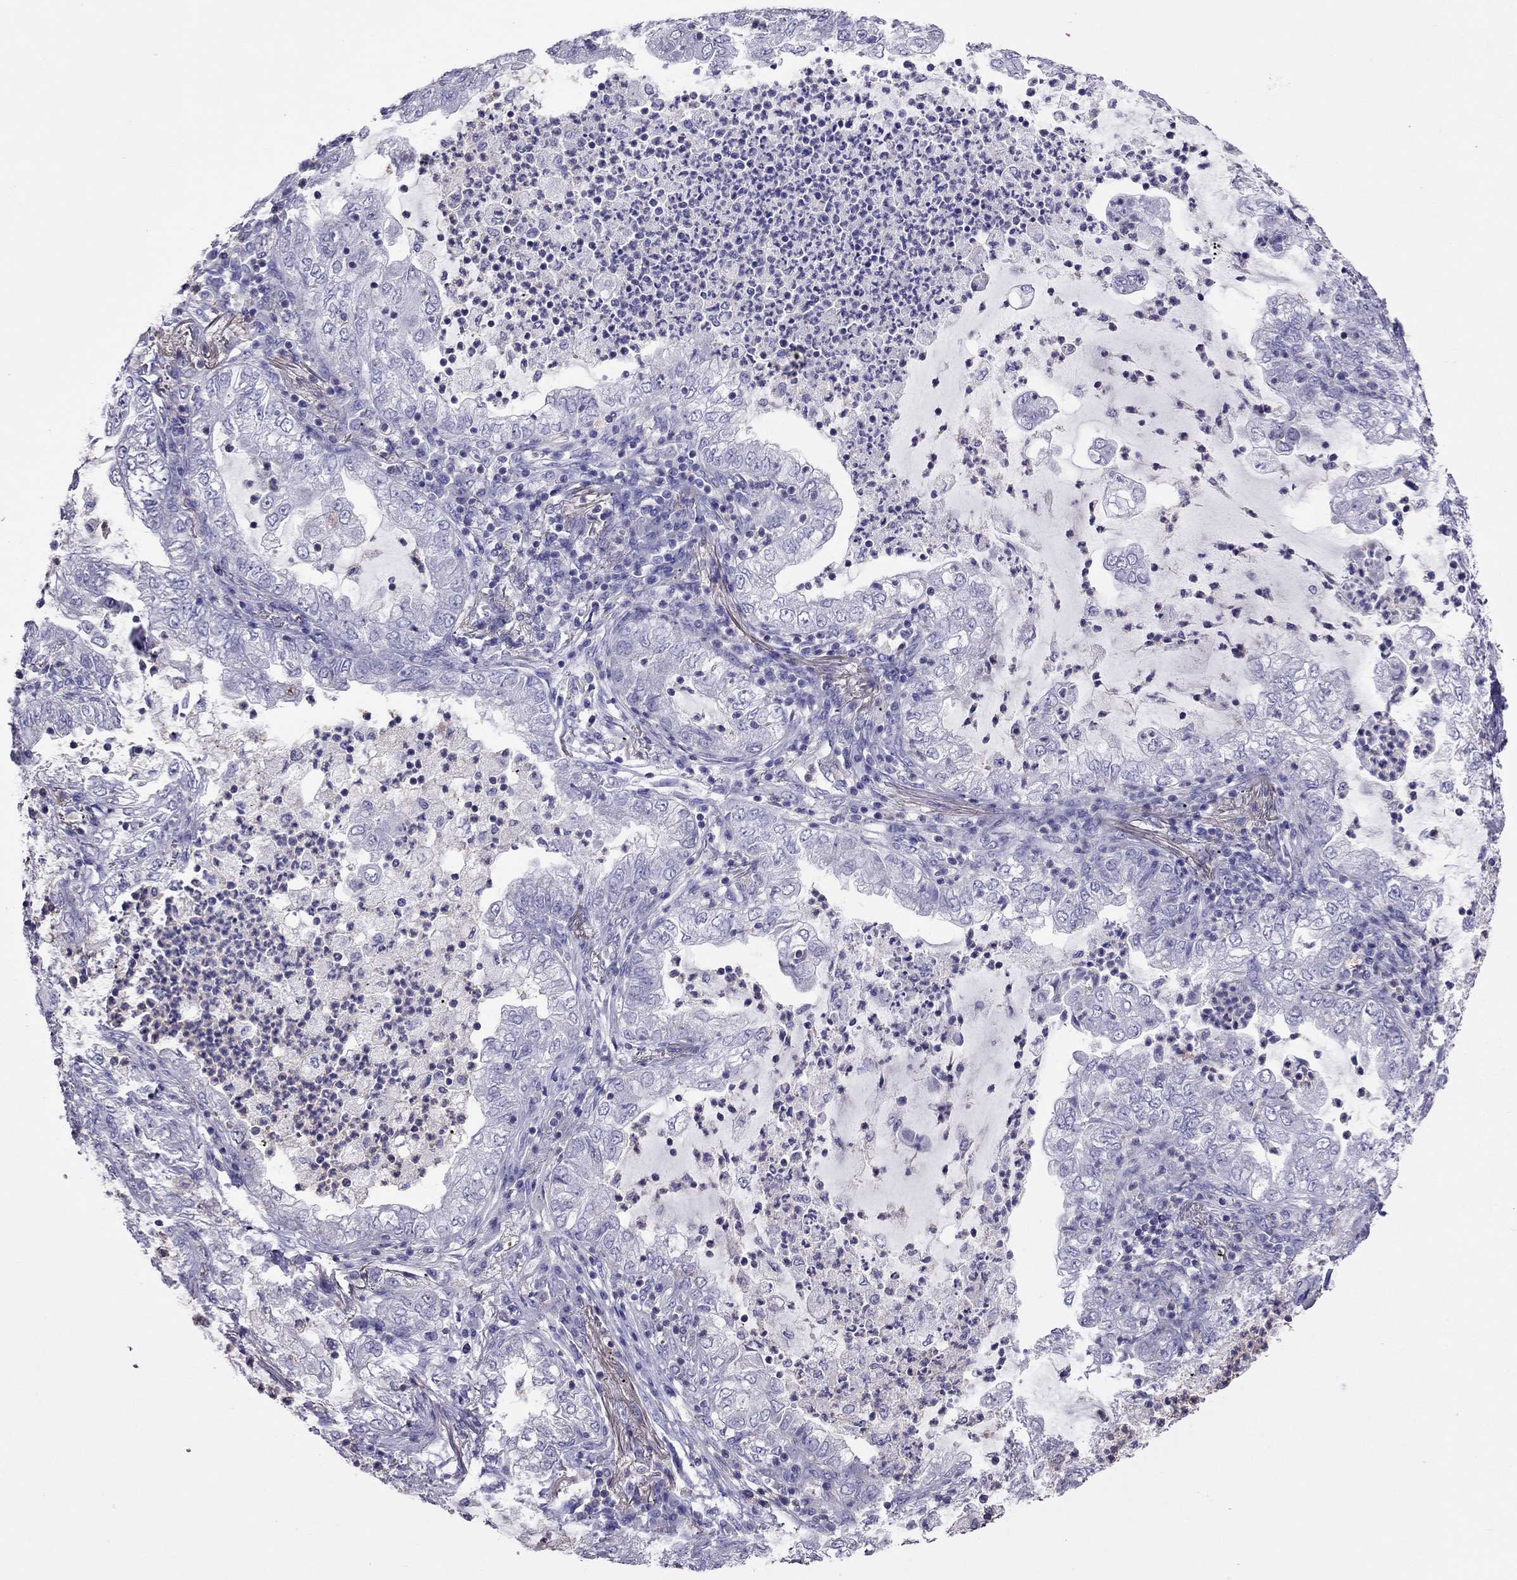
{"staining": {"intensity": "negative", "quantity": "none", "location": "none"}, "tissue": "lung cancer", "cell_type": "Tumor cells", "image_type": "cancer", "snomed": [{"axis": "morphology", "description": "Adenocarcinoma, NOS"}, {"axis": "topography", "description": "Lung"}], "caption": "Immunohistochemistry of human adenocarcinoma (lung) reveals no staining in tumor cells. (Immunohistochemistry, brightfield microscopy, high magnification).", "gene": "TEX22", "patient": {"sex": "female", "age": 73}}